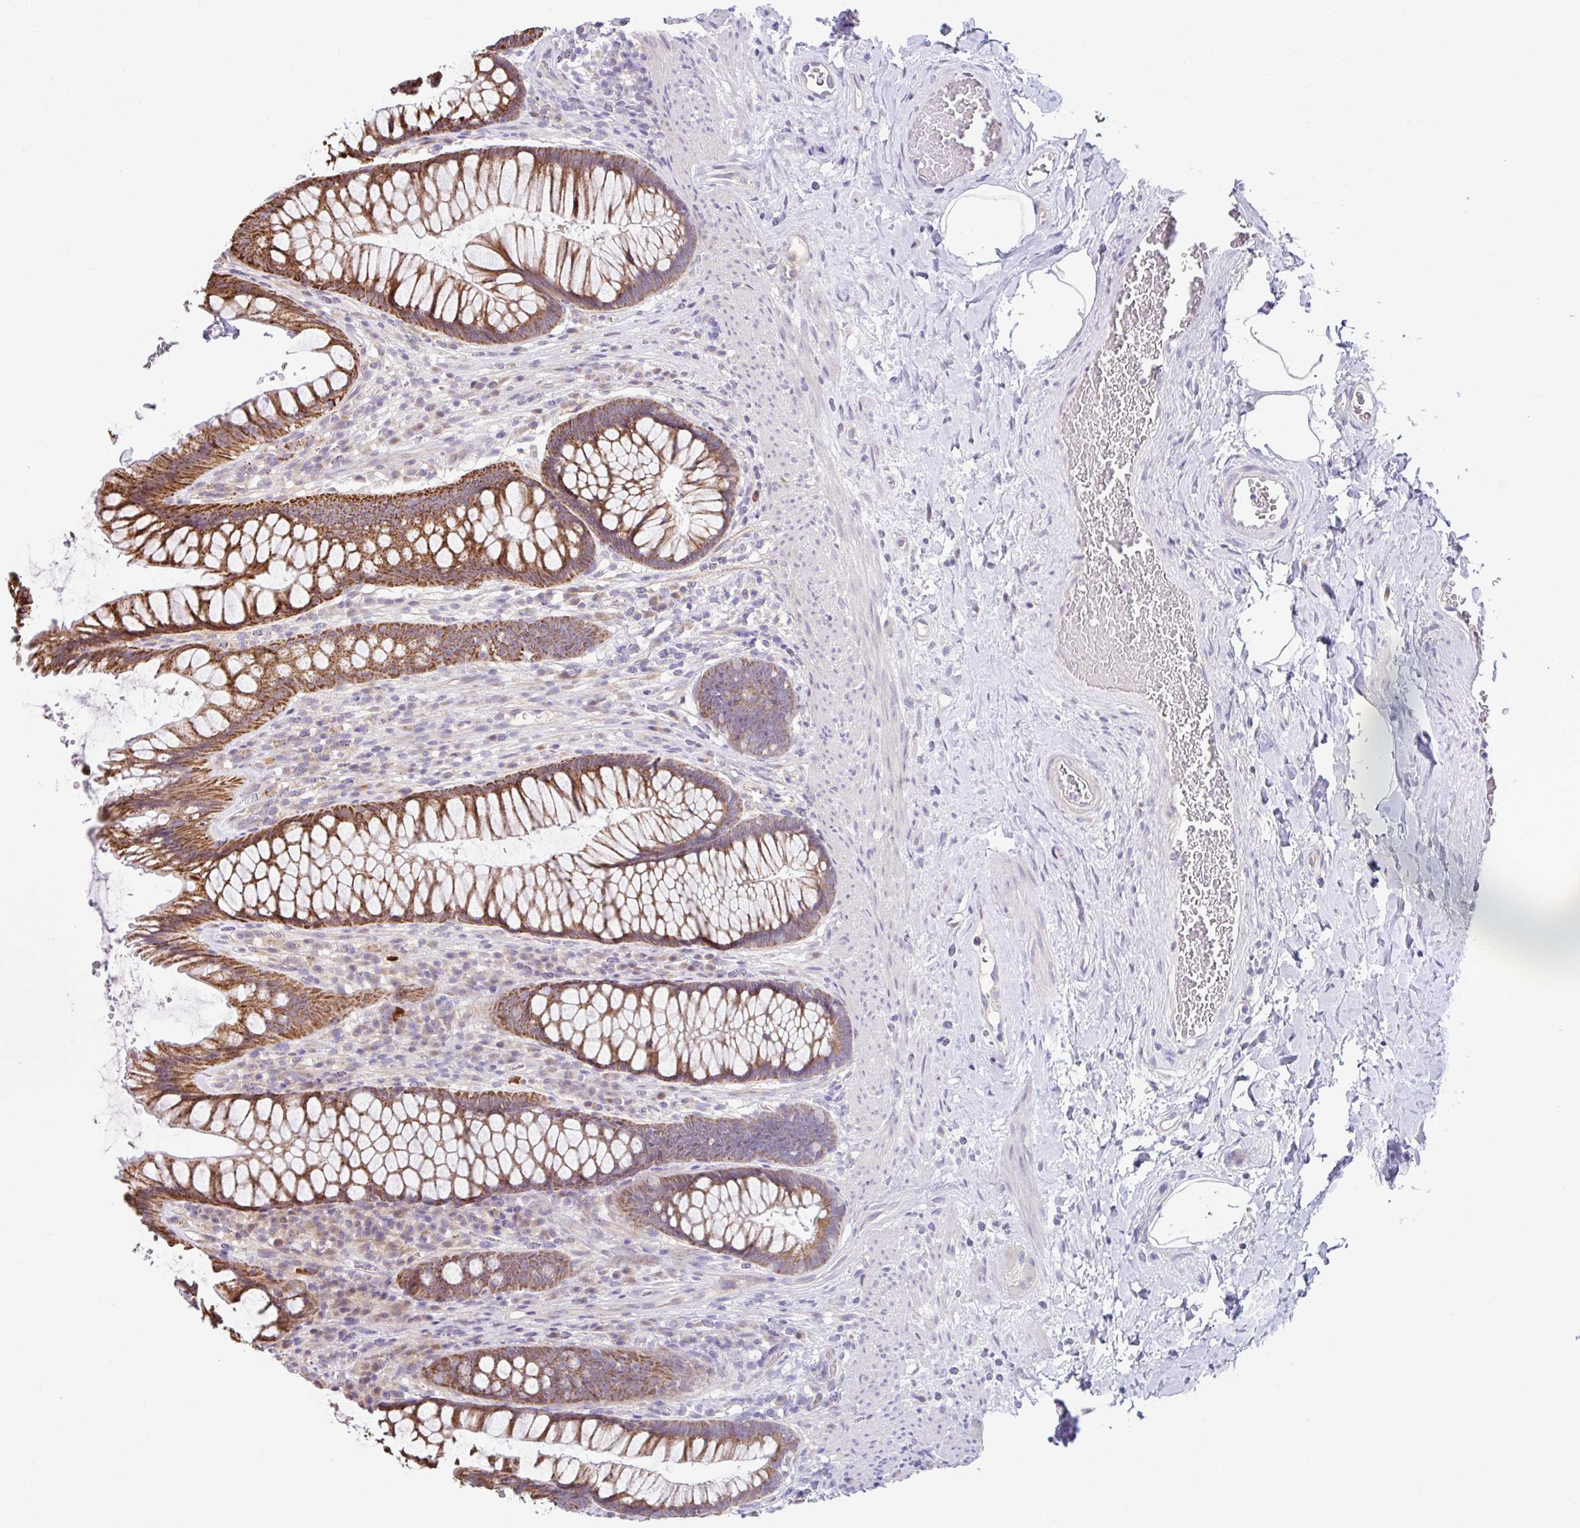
{"staining": {"intensity": "strong", "quantity": ">75%", "location": "cytoplasmic/membranous"}, "tissue": "rectum", "cell_type": "Glandular cells", "image_type": "normal", "snomed": [{"axis": "morphology", "description": "Normal tissue, NOS"}, {"axis": "topography", "description": "Rectum"}], "caption": "Immunohistochemistry (DAB) staining of benign human rectum shows strong cytoplasmic/membranous protein expression in approximately >75% of glandular cells.", "gene": "NT5C1B", "patient": {"sex": "male", "age": 53}}